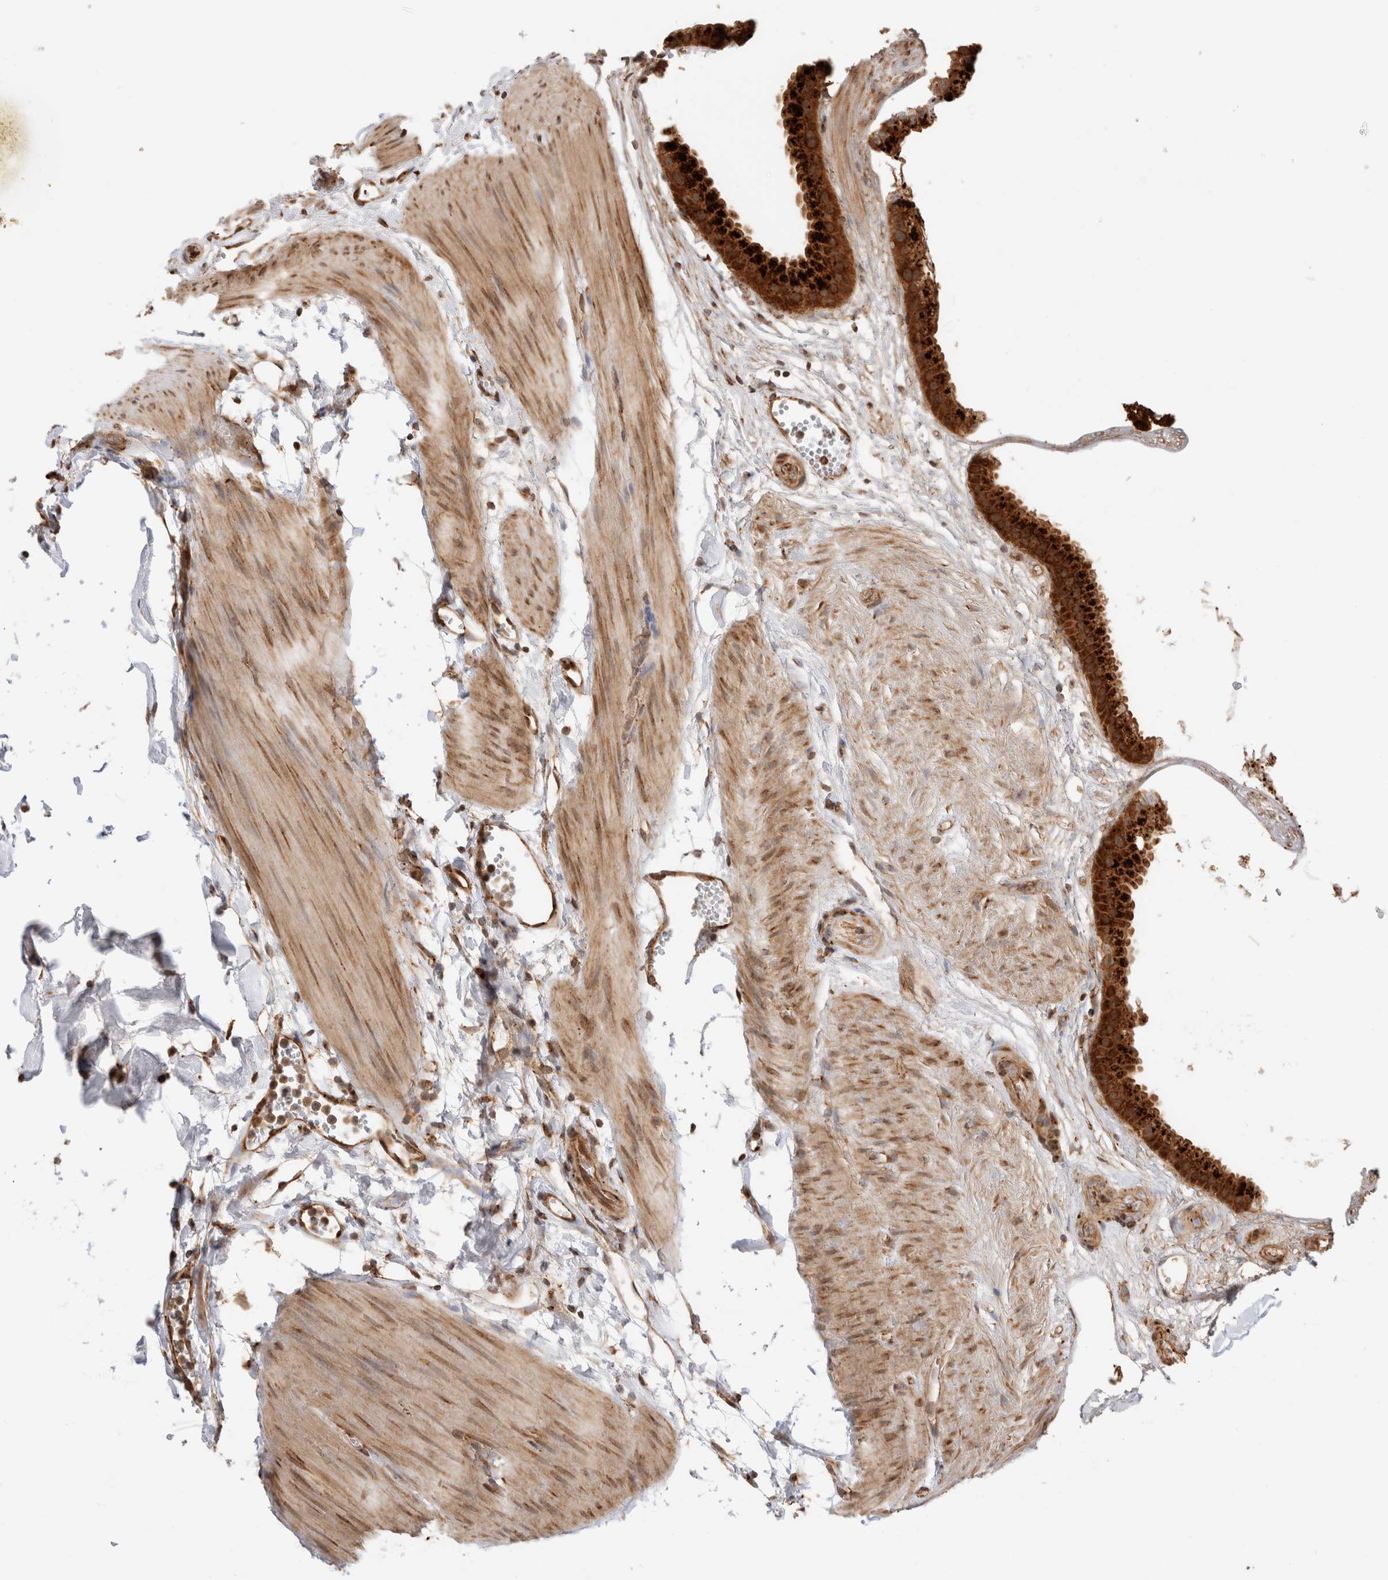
{"staining": {"intensity": "strong", "quantity": ">75%", "location": "cytoplasmic/membranous"}, "tissue": "gallbladder", "cell_type": "Glandular cells", "image_type": "normal", "snomed": [{"axis": "morphology", "description": "Normal tissue, NOS"}, {"axis": "topography", "description": "Gallbladder"}], "caption": "Brown immunohistochemical staining in benign gallbladder shows strong cytoplasmic/membranous positivity in about >75% of glandular cells. The staining is performed using DAB brown chromogen to label protein expression. The nuclei are counter-stained blue using hematoxylin.", "gene": "ACTL9", "patient": {"sex": "female", "age": 64}}